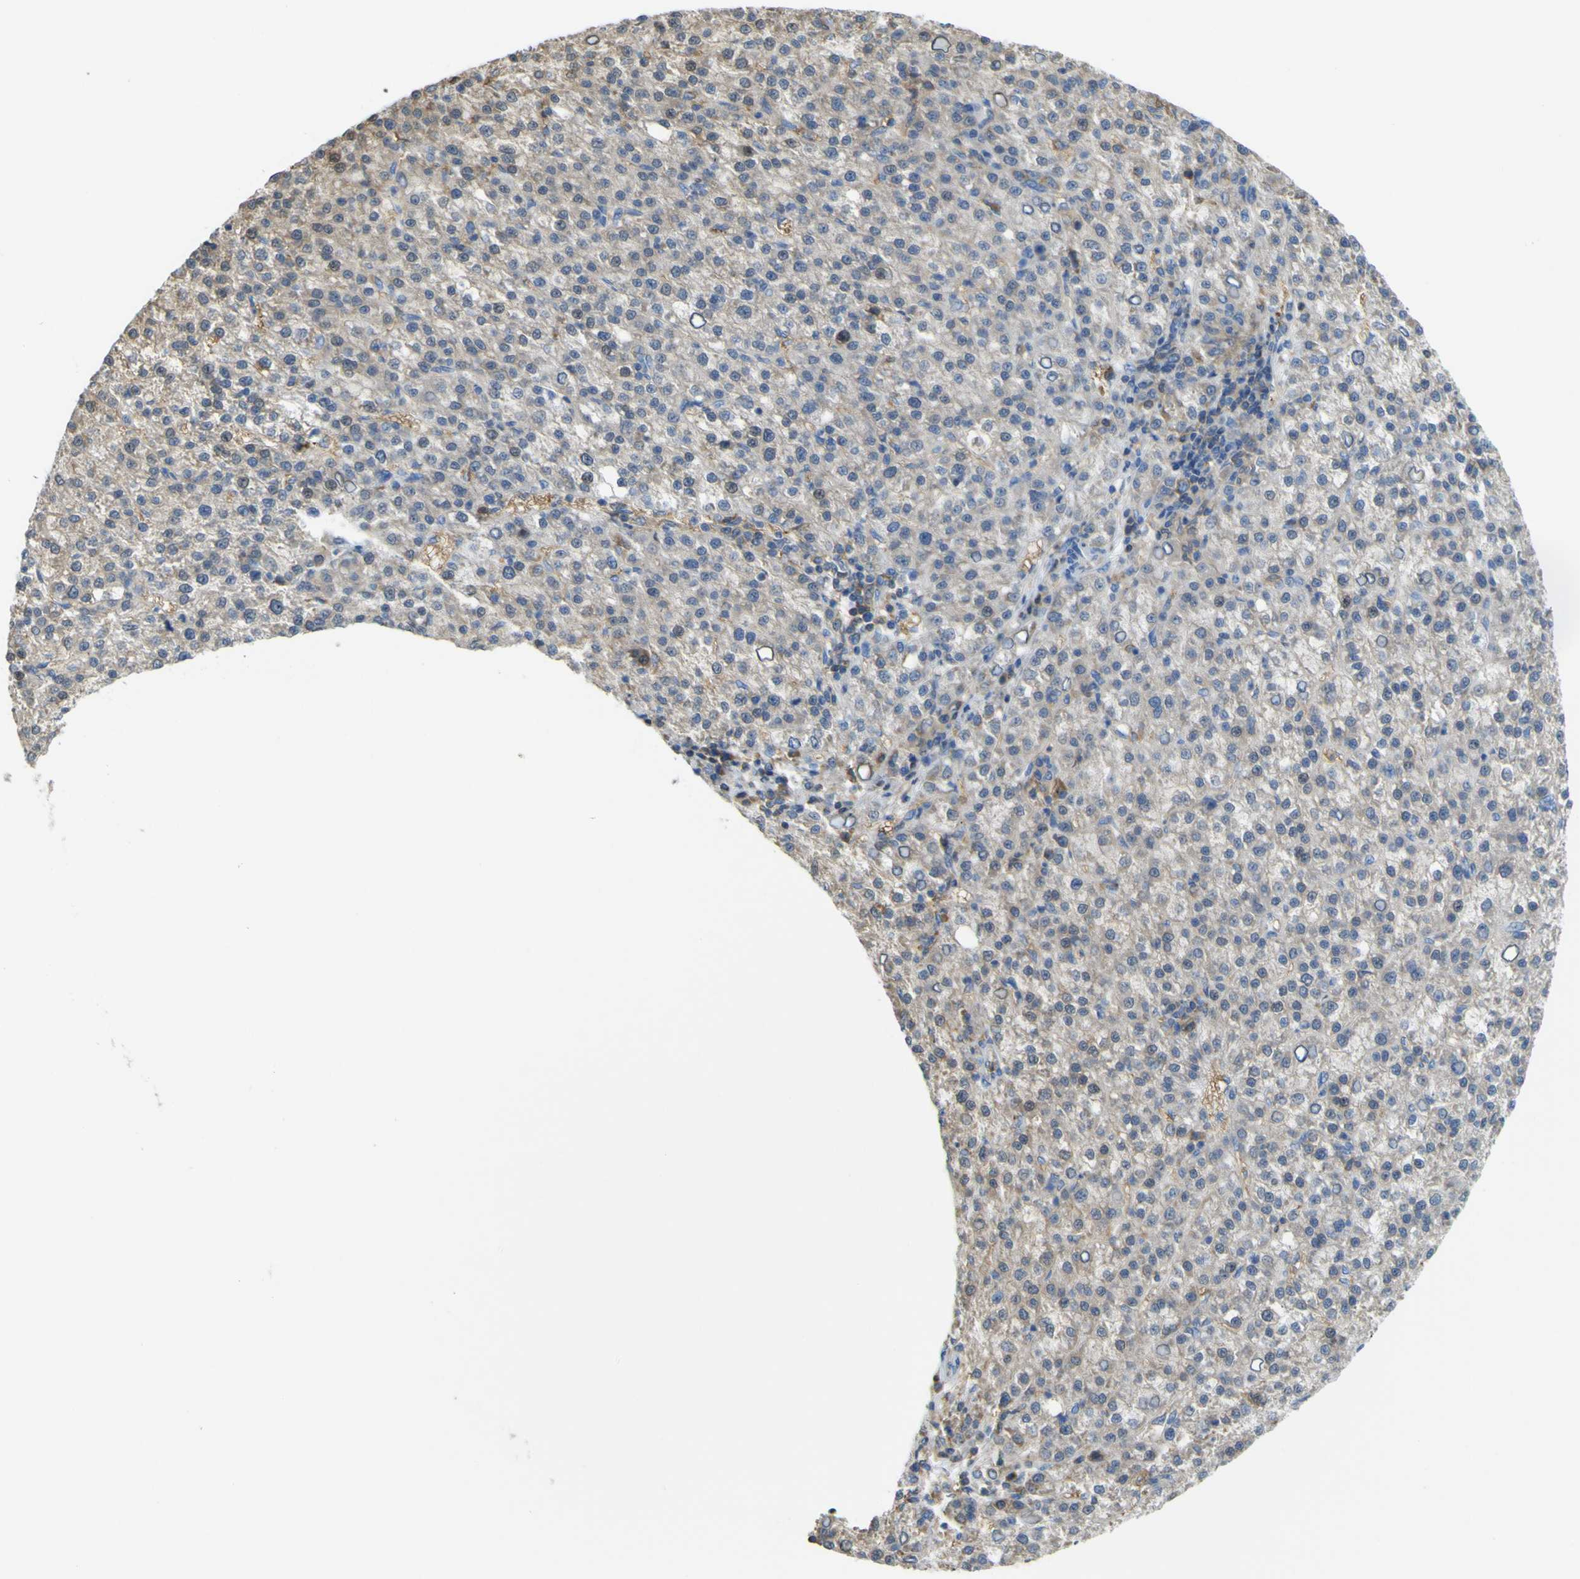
{"staining": {"intensity": "moderate", "quantity": "25%-75%", "location": "cytoplasmic/membranous"}, "tissue": "liver cancer", "cell_type": "Tumor cells", "image_type": "cancer", "snomed": [{"axis": "morphology", "description": "Carcinoma, Hepatocellular, NOS"}, {"axis": "topography", "description": "Liver"}], "caption": "Immunohistochemistry (IHC) (DAB (3,3'-diaminobenzidine)) staining of human hepatocellular carcinoma (liver) shows moderate cytoplasmic/membranous protein expression in approximately 25%-75% of tumor cells.", "gene": "ABHD3", "patient": {"sex": "female", "age": 58}}